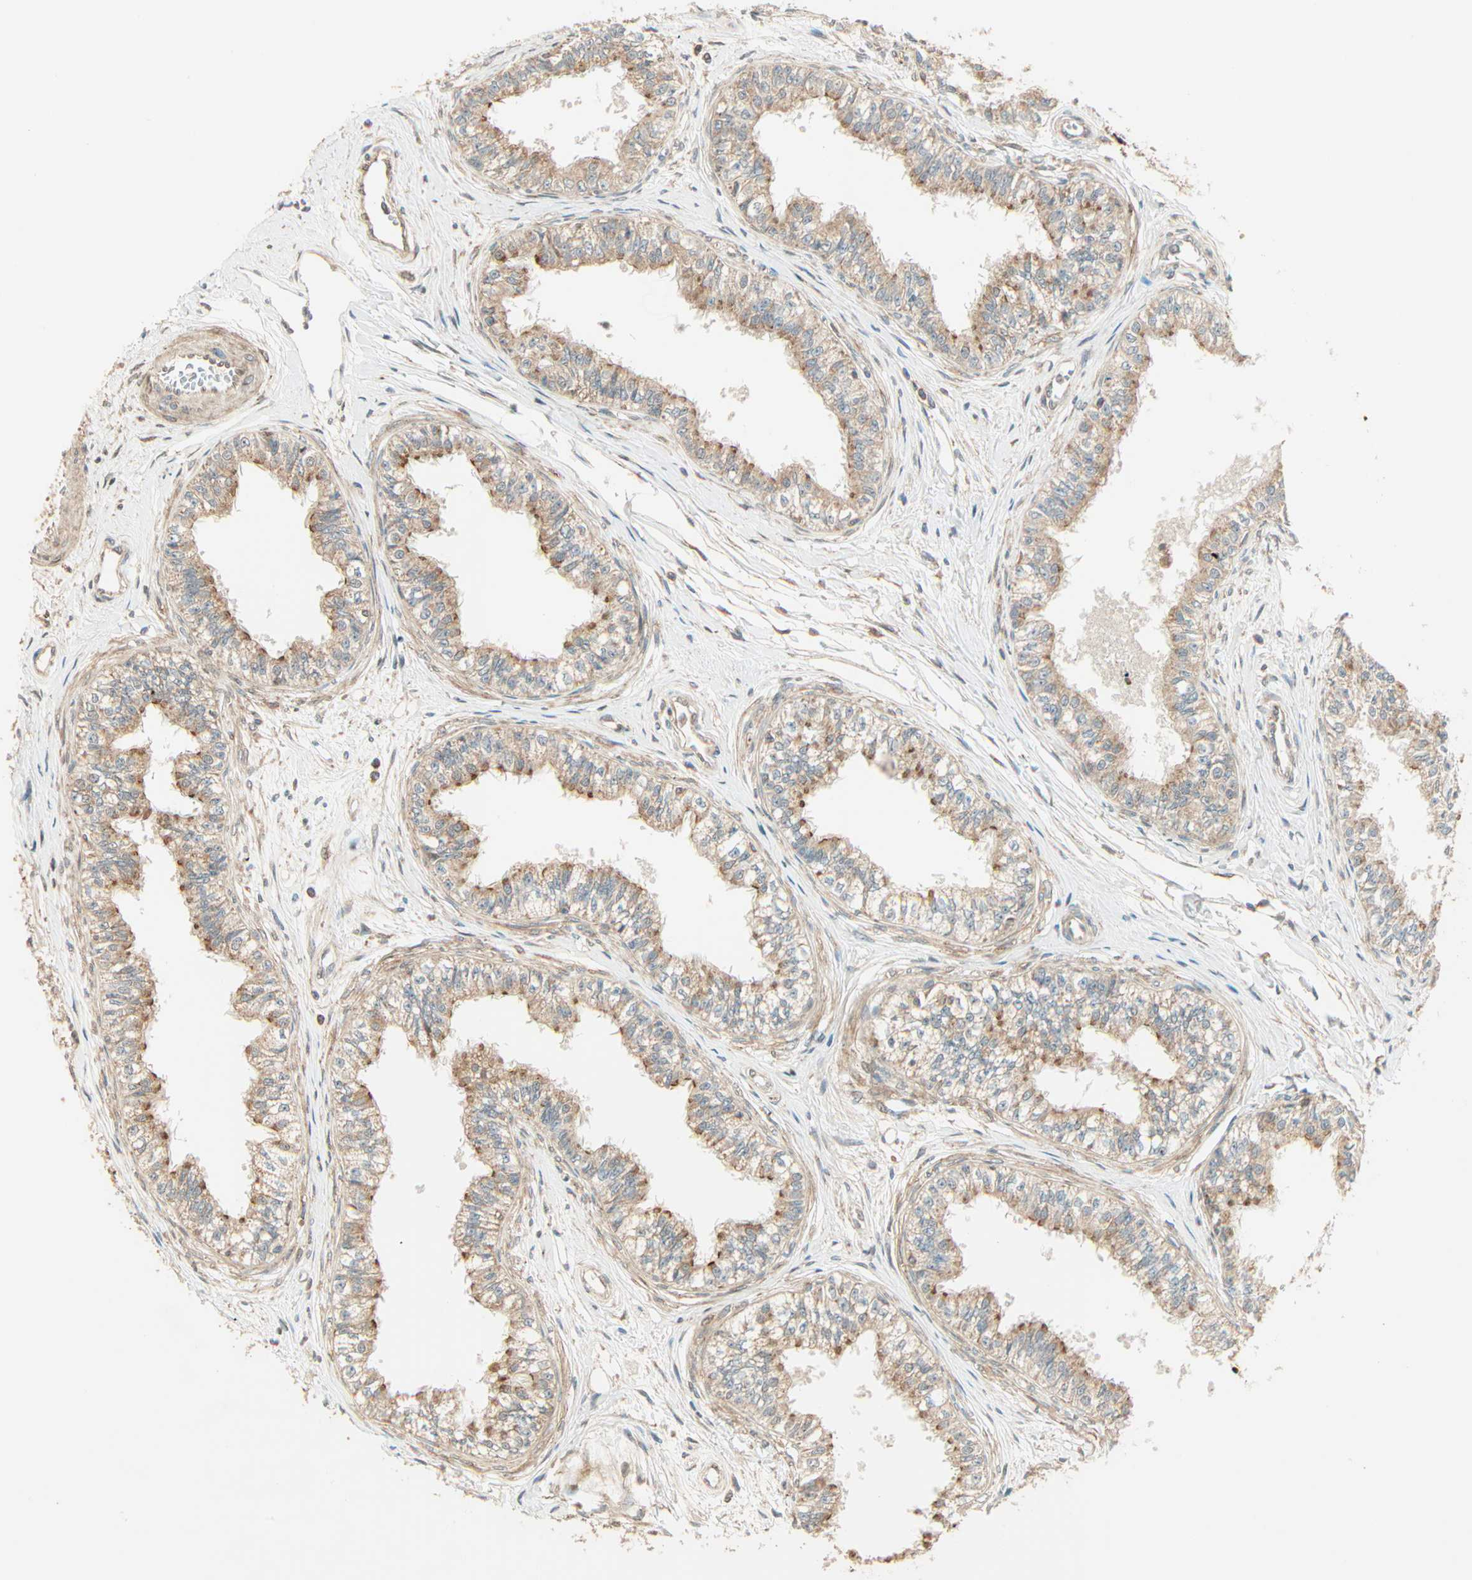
{"staining": {"intensity": "strong", "quantity": ">75%", "location": "cytoplasmic/membranous,nuclear"}, "tissue": "epididymis", "cell_type": "Glandular cells", "image_type": "normal", "snomed": [{"axis": "morphology", "description": "Normal tissue, NOS"}, {"axis": "morphology", "description": "Adenocarcinoma, metastatic, NOS"}, {"axis": "topography", "description": "Testis"}, {"axis": "topography", "description": "Epididymis"}], "caption": "Epididymis stained with immunohistochemistry (IHC) exhibits strong cytoplasmic/membranous,nuclear expression in about >75% of glandular cells. The staining was performed using DAB, with brown indicating positive protein expression. Nuclei are stained blue with hematoxylin.", "gene": "PNPLA6", "patient": {"sex": "male", "age": 26}}